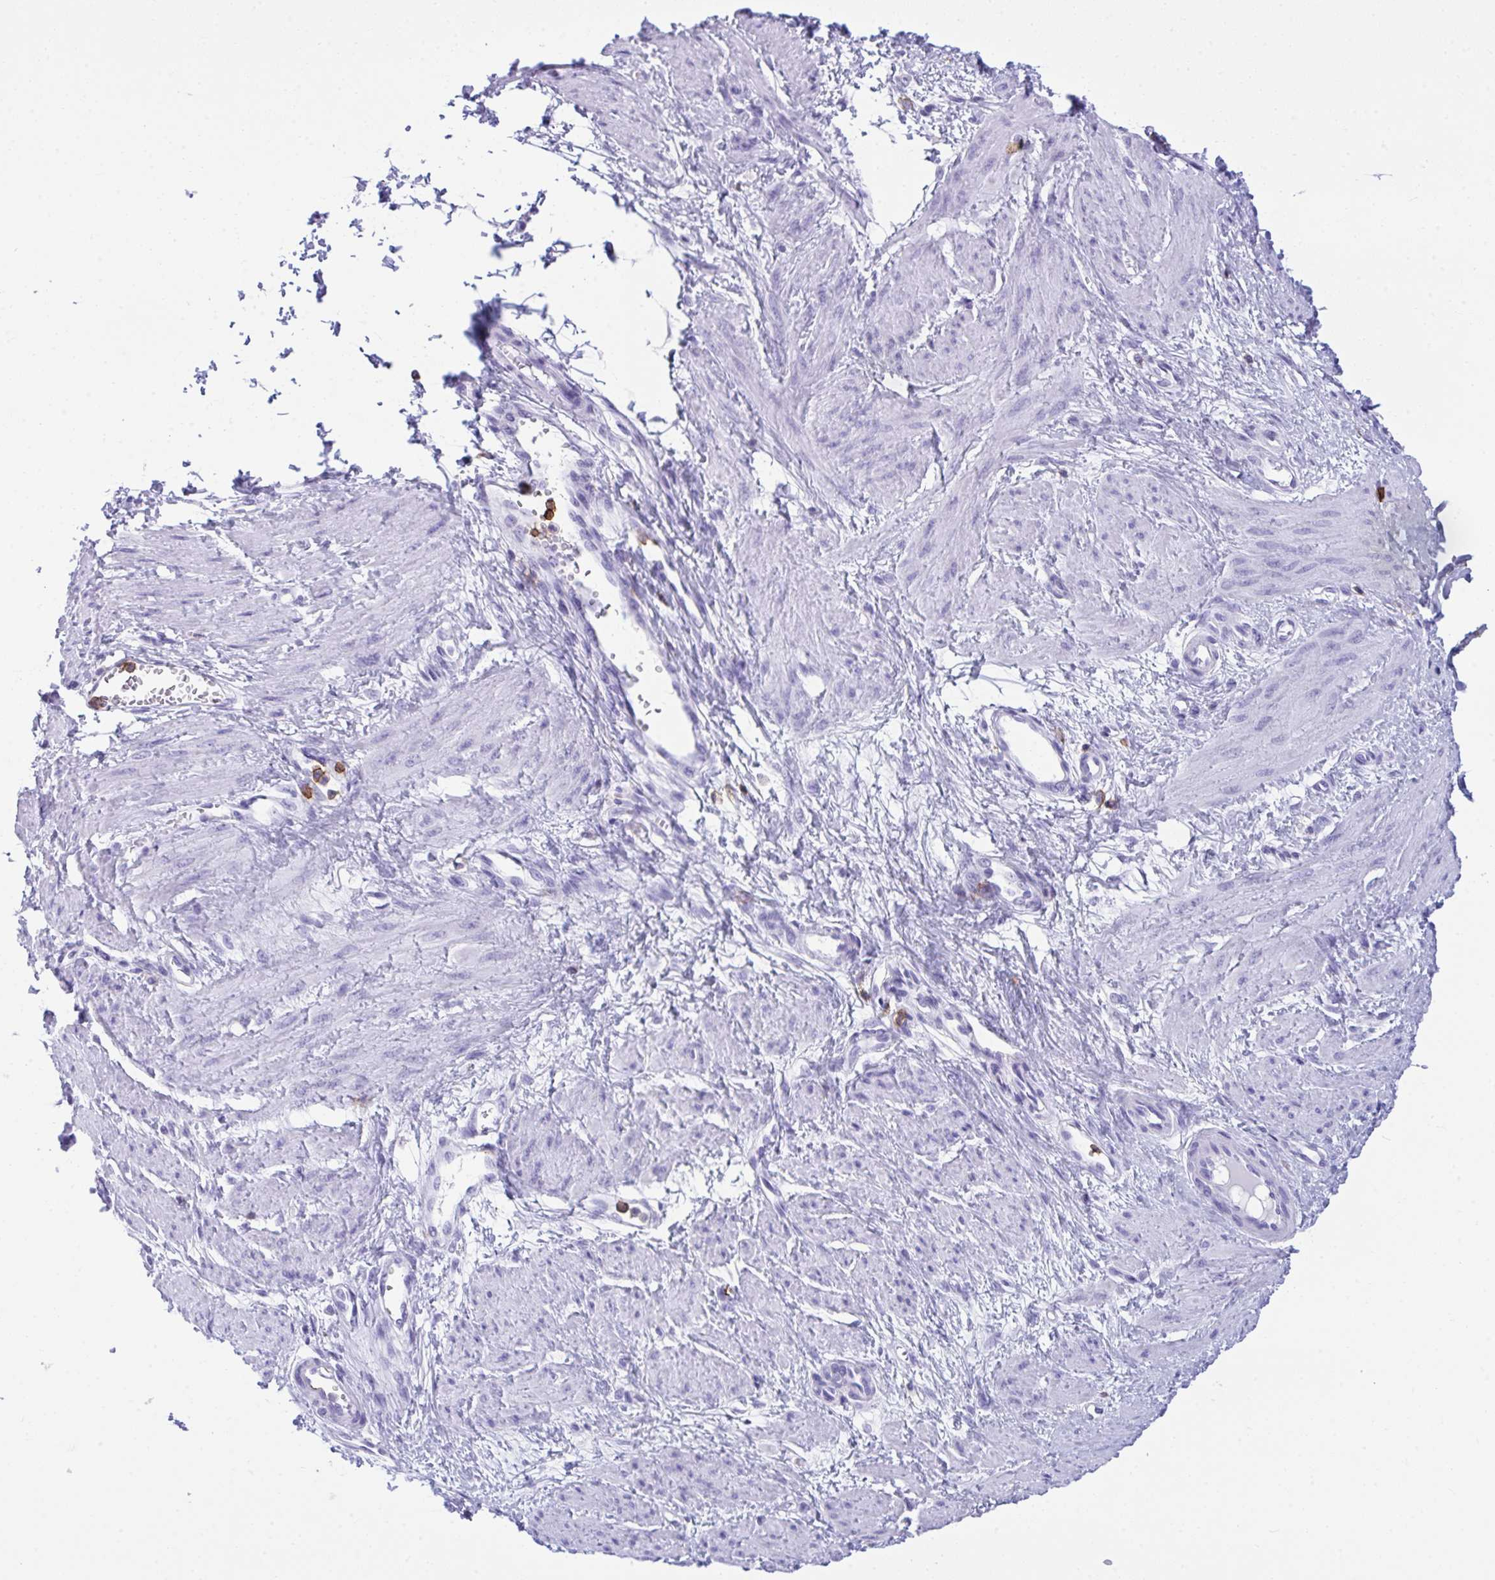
{"staining": {"intensity": "negative", "quantity": "none", "location": "none"}, "tissue": "smooth muscle", "cell_type": "Smooth muscle cells", "image_type": "normal", "snomed": [{"axis": "morphology", "description": "Normal tissue, NOS"}, {"axis": "topography", "description": "Smooth muscle"}, {"axis": "topography", "description": "Uterus"}], "caption": "The image shows no significant staining in smooth muscle cells of smooth muscle. (DAB (3,3'-diaminobenzidine) immunohistochemistry, high magnification).", "gene": "SPN", "patient": {"sex": "female", "age": 39}}